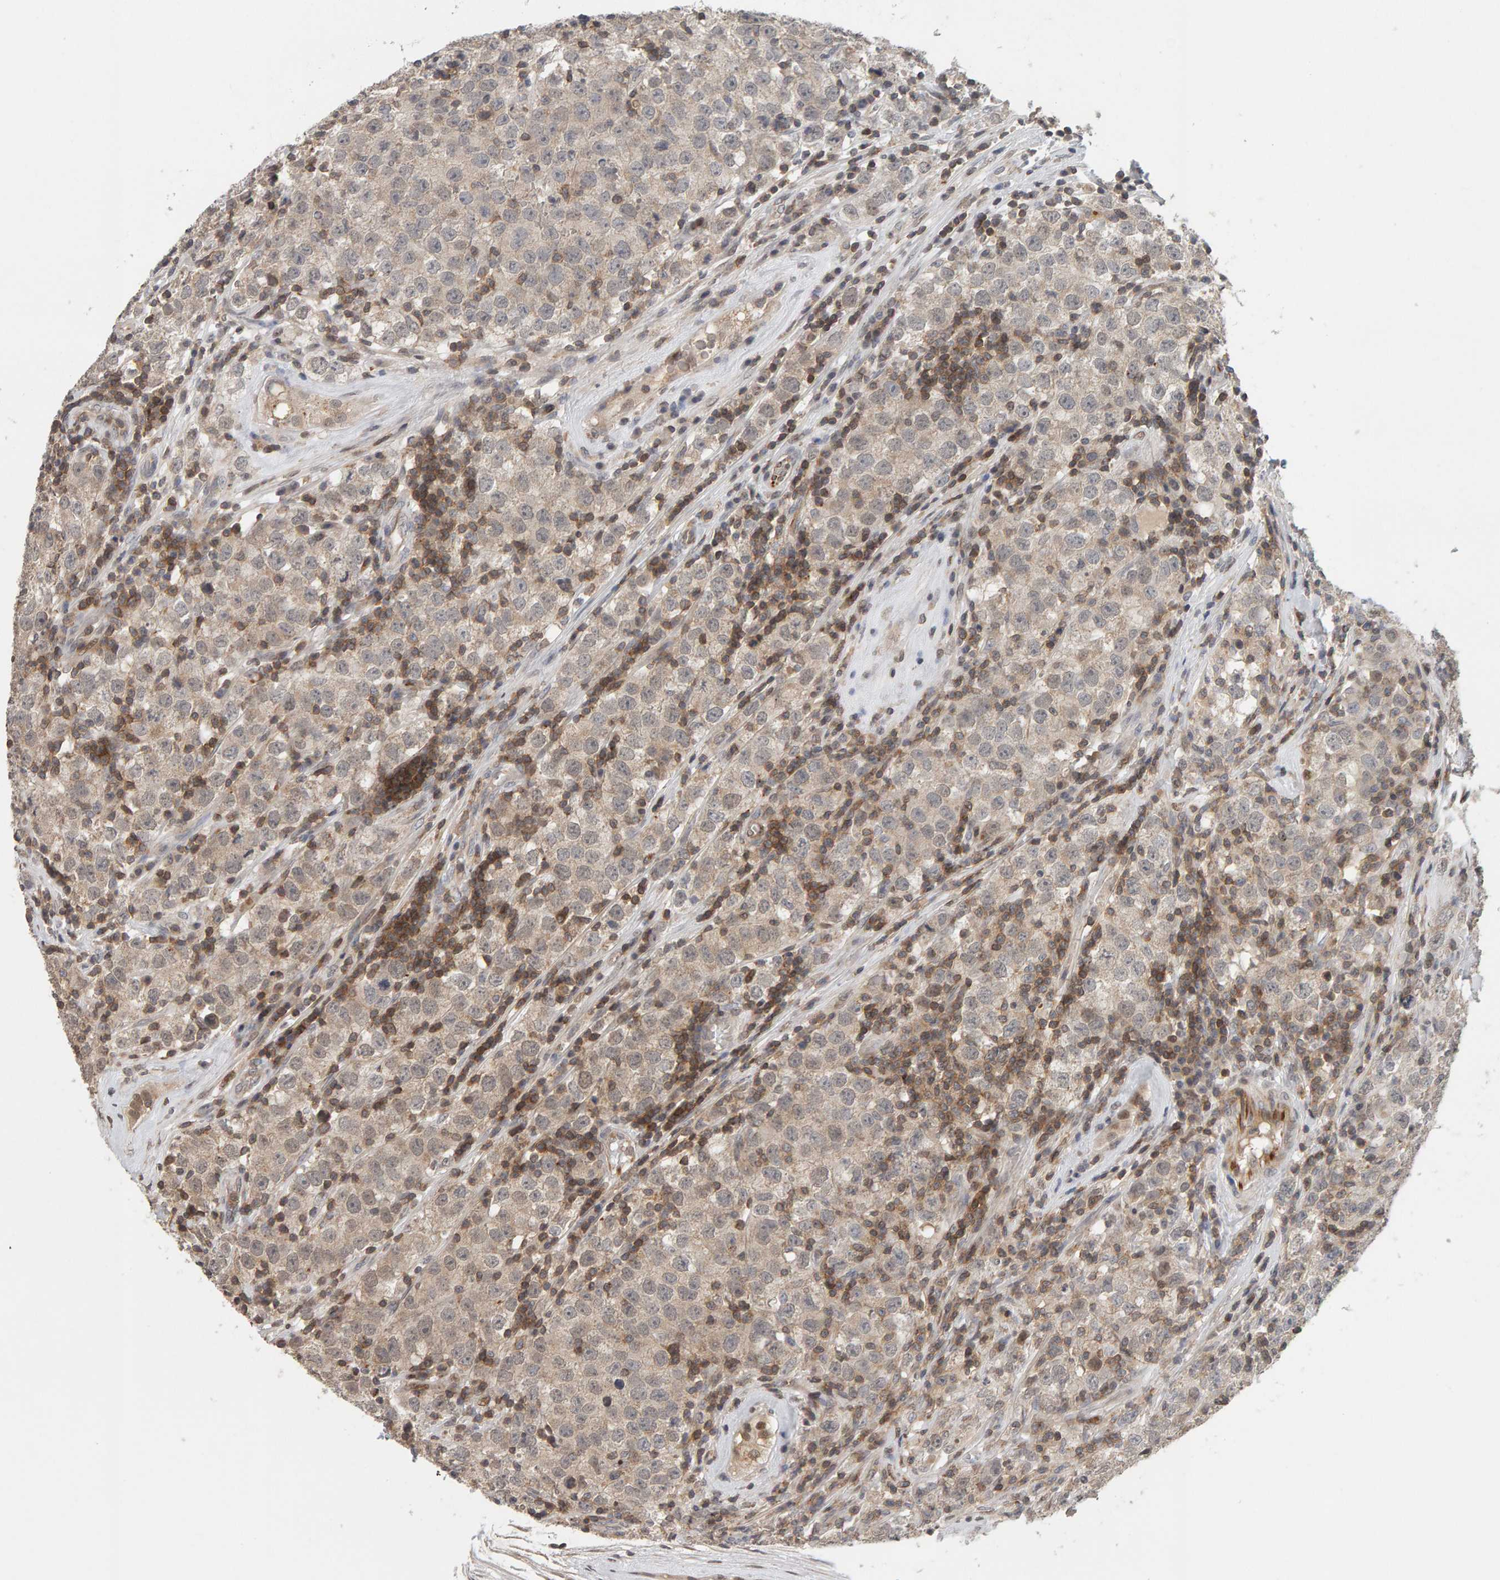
{"staining": {"intensity": "weak", "quantity": ">75%", "location": "cytoplasmic/membranous"}, "tissue": "testis cancer", "cell_type": "Tumor cells", "image_type": "cancer", "snomed": [{"axis": "morphology", "description": "Seminoma, NOS"}, {"axis": "morphology", "description": "Carcinoma, Embryonal, NOS"}, {"axis": "topography", "description": "Testis"}], "caption": "Immunohistochemistry (IHC) photomicrograph of neoplastic tissue: testis cancer (embryonal carcinoma) stained using IHC exhibits low levels of weak protein expression localized specifically in the cytoplasmic/membranous of tumor cells, appearing as a cytoplasmic/membranous brown color.", "gene": "TEFM", "patient": {"sex": "male", "age": 28}}